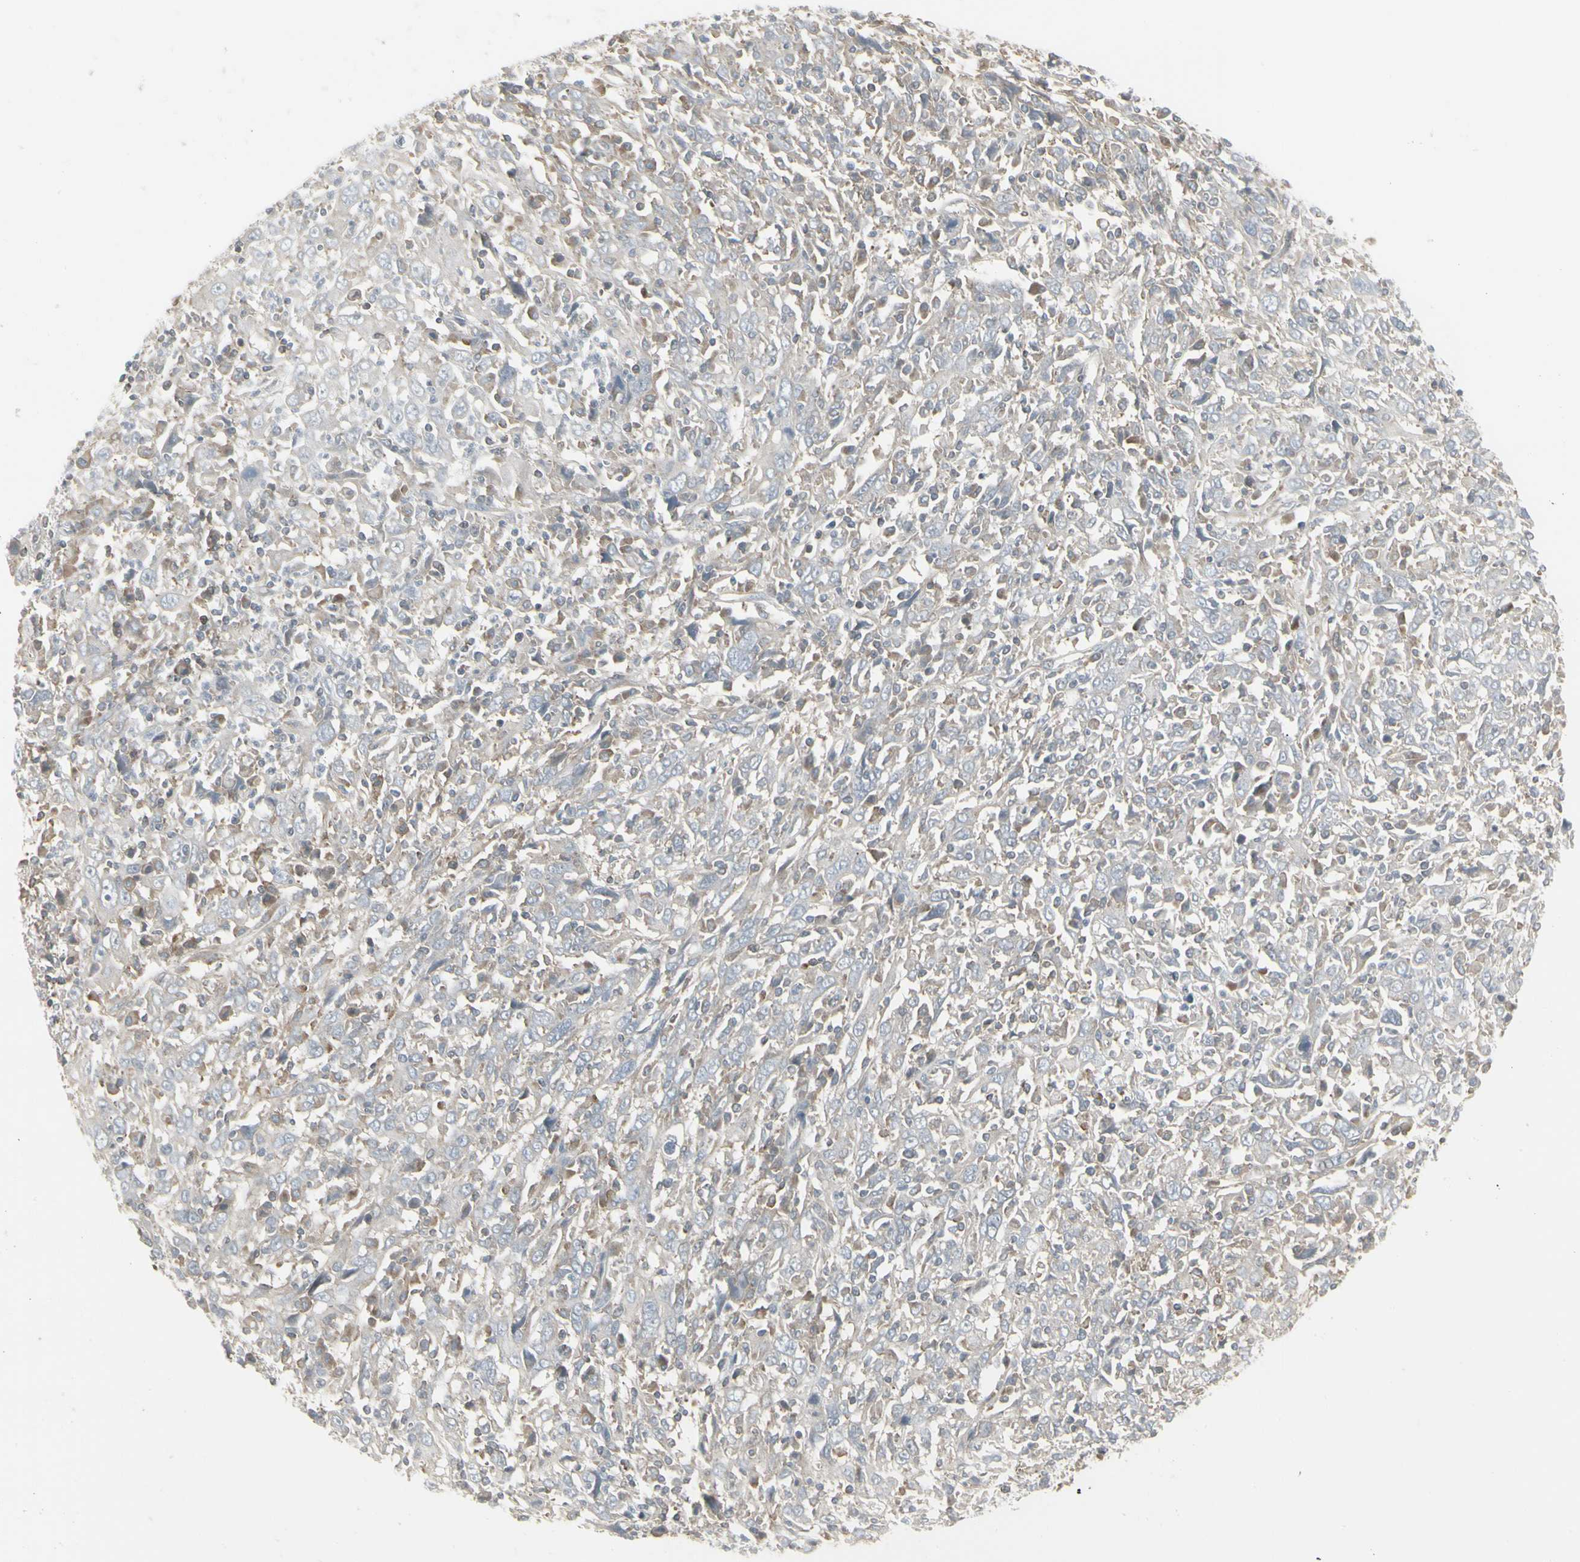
{"staining": {"intensity": "weak", "quantity": ">75%", "location": "cytoplasmic/membranous"}, "tissue": "cervical cancer", "cell_type": "Tumor cells", "image_type": "cancer", "snomed": [{"axis": "morphology", "description": "Squamous cell carcinoma, NOS"}, {"axis": "topography", "description": "Cervix"}], "caption": "This micrograph displays IHC staining of cervical cancer, with low weak cytoplasmic/membranous positivity in about >75% of tumor cells.", "gene": "EPS15", "patient": {"sex": "female", "age": 46}}